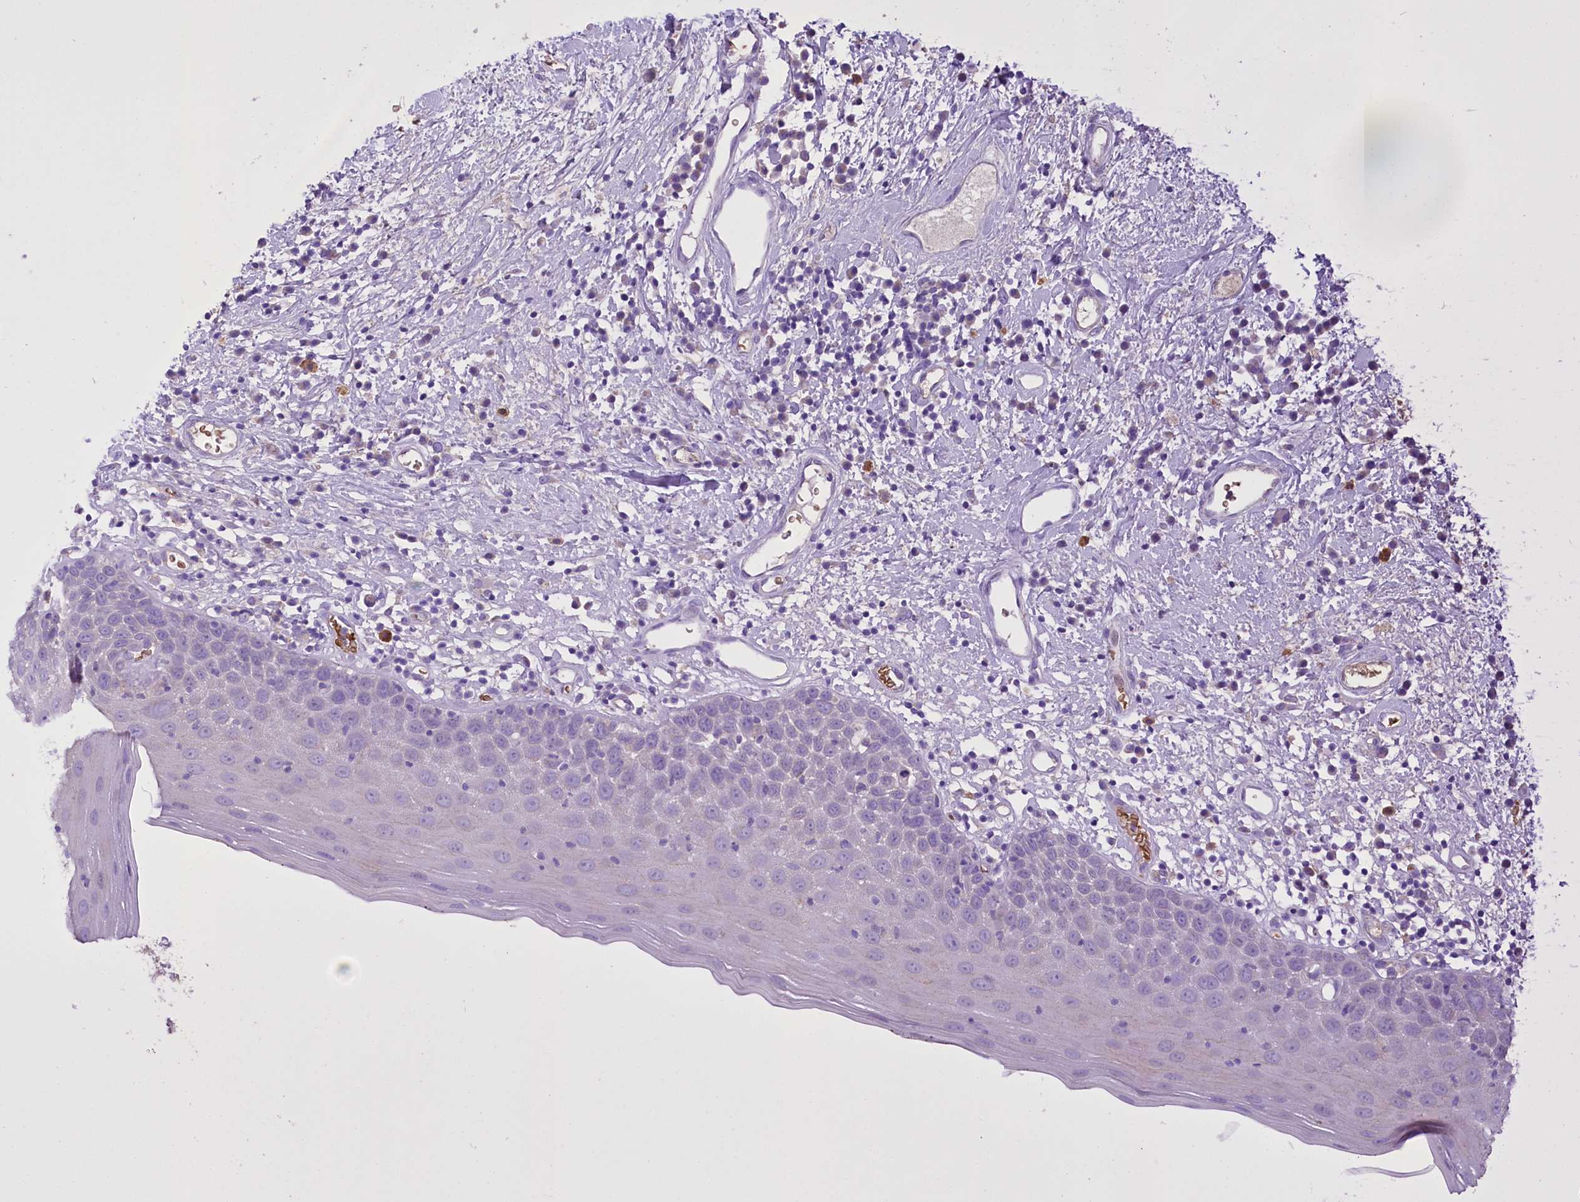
{"staining": {"intensity": "negative", "quantity": "none", "location": "none"}, "tissue": "oral mucosa", "cell_type": "Squamous epithelial cells", "image_type": "normal", "snomed": [{"axis": "morphology", "description": "Normal tissue, NOS"}, {"axis": "topography", "description": "Oral tissue"}], "caption": "This is an IHC image of unremarkable oral mucosa. There is no positivity in squamous epithelial cells.", "gene": "PRSS53", "patient": {"sex": "male", "age": 74}}